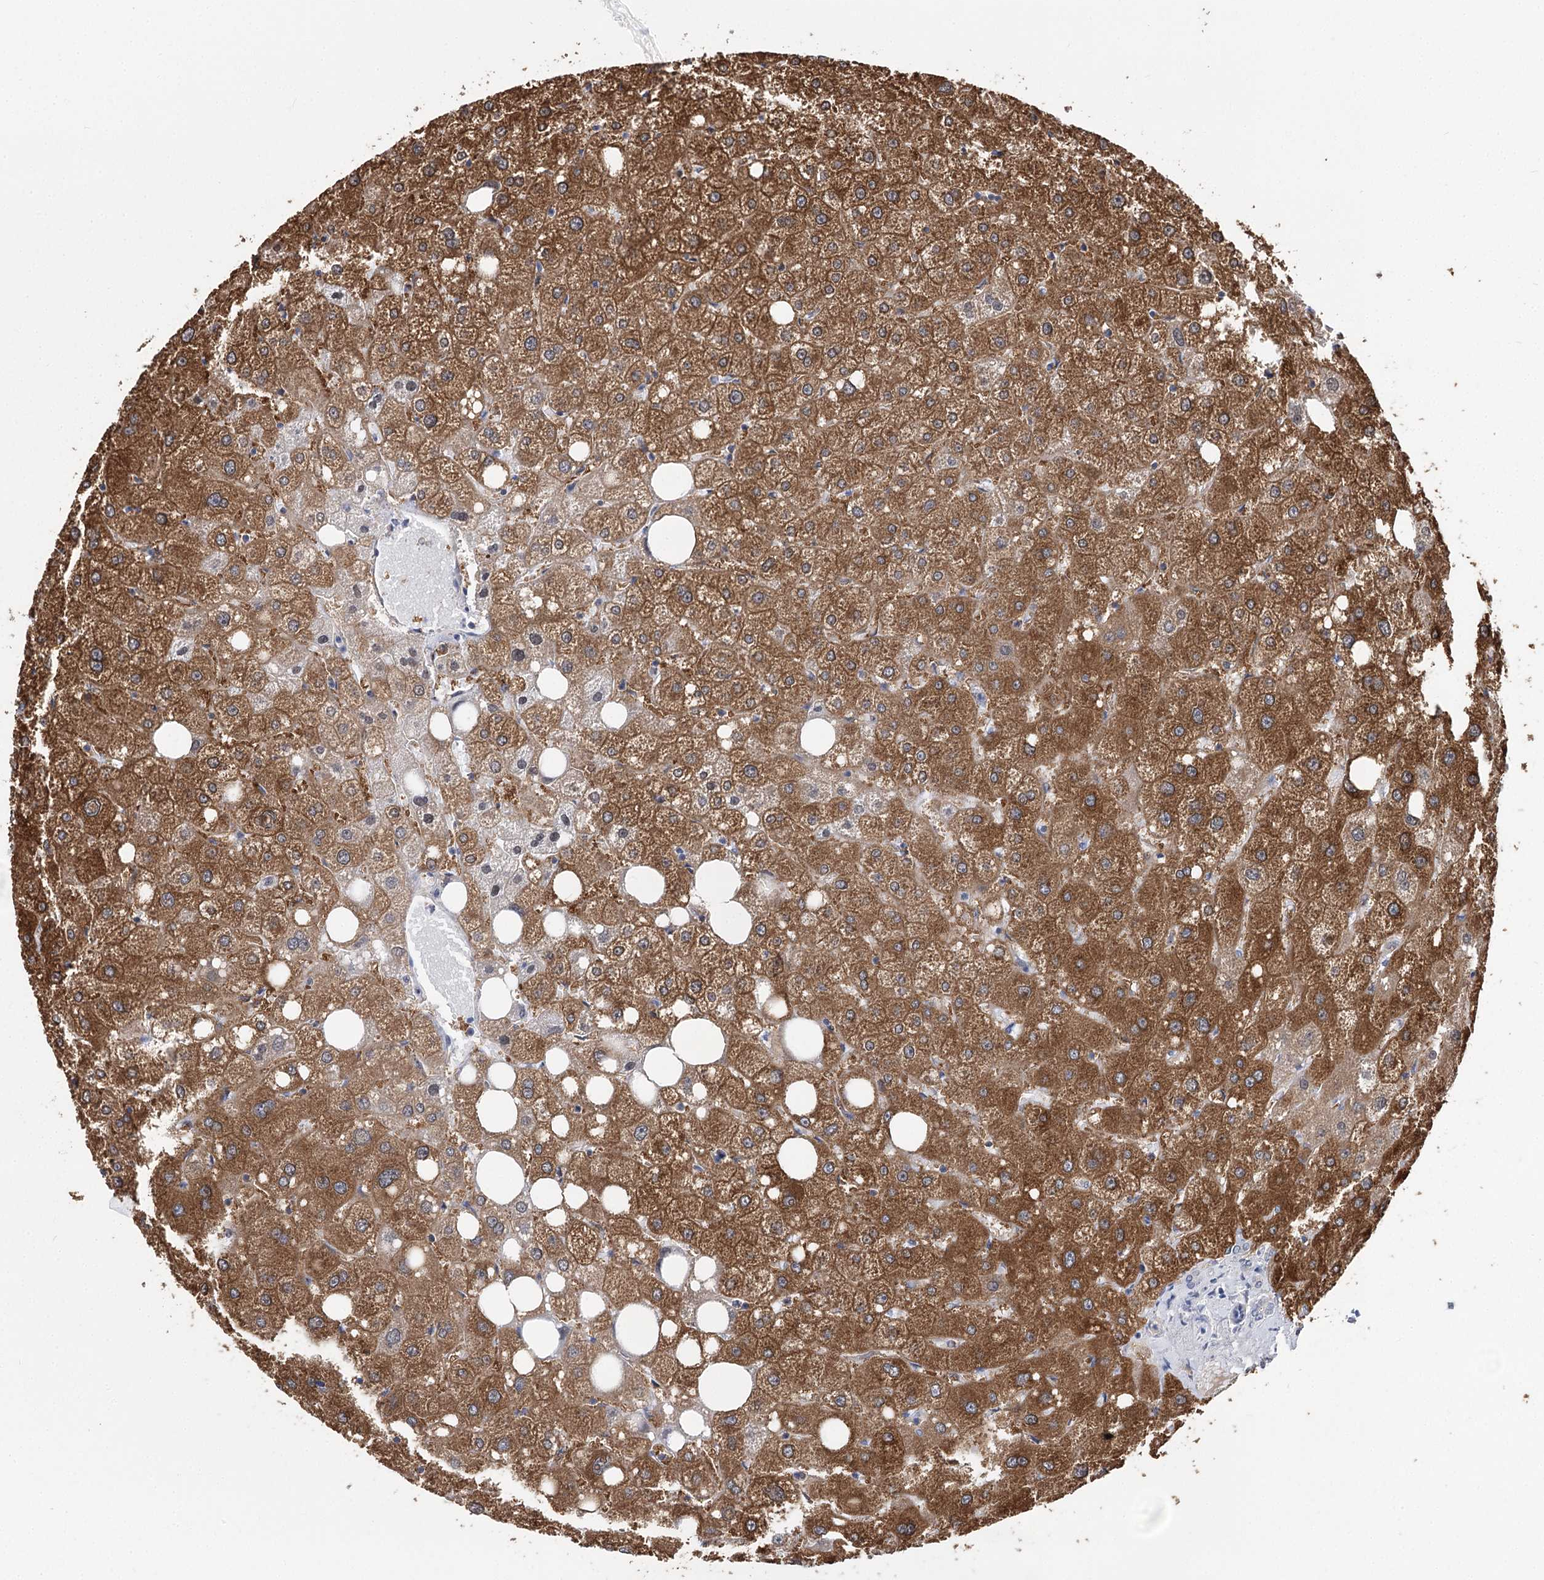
{"staining": {"intensity": "negative", "quantity": "none", "location": "none"}, "tissue": "liver", "cell_type": "Cholangiocytes", "image_type": "normal", "snomed": [{"axis": "morphology", "description": "Normal tissue, NOS"}, {"axis": "topography", "description": "Liver"}], "caption": "Immunohistochemical staining of unremarkable human liver shows no significant staining in cholangiocytes.", "gene": "UGP2", "patient": {"sex": "male", "age": 73}}